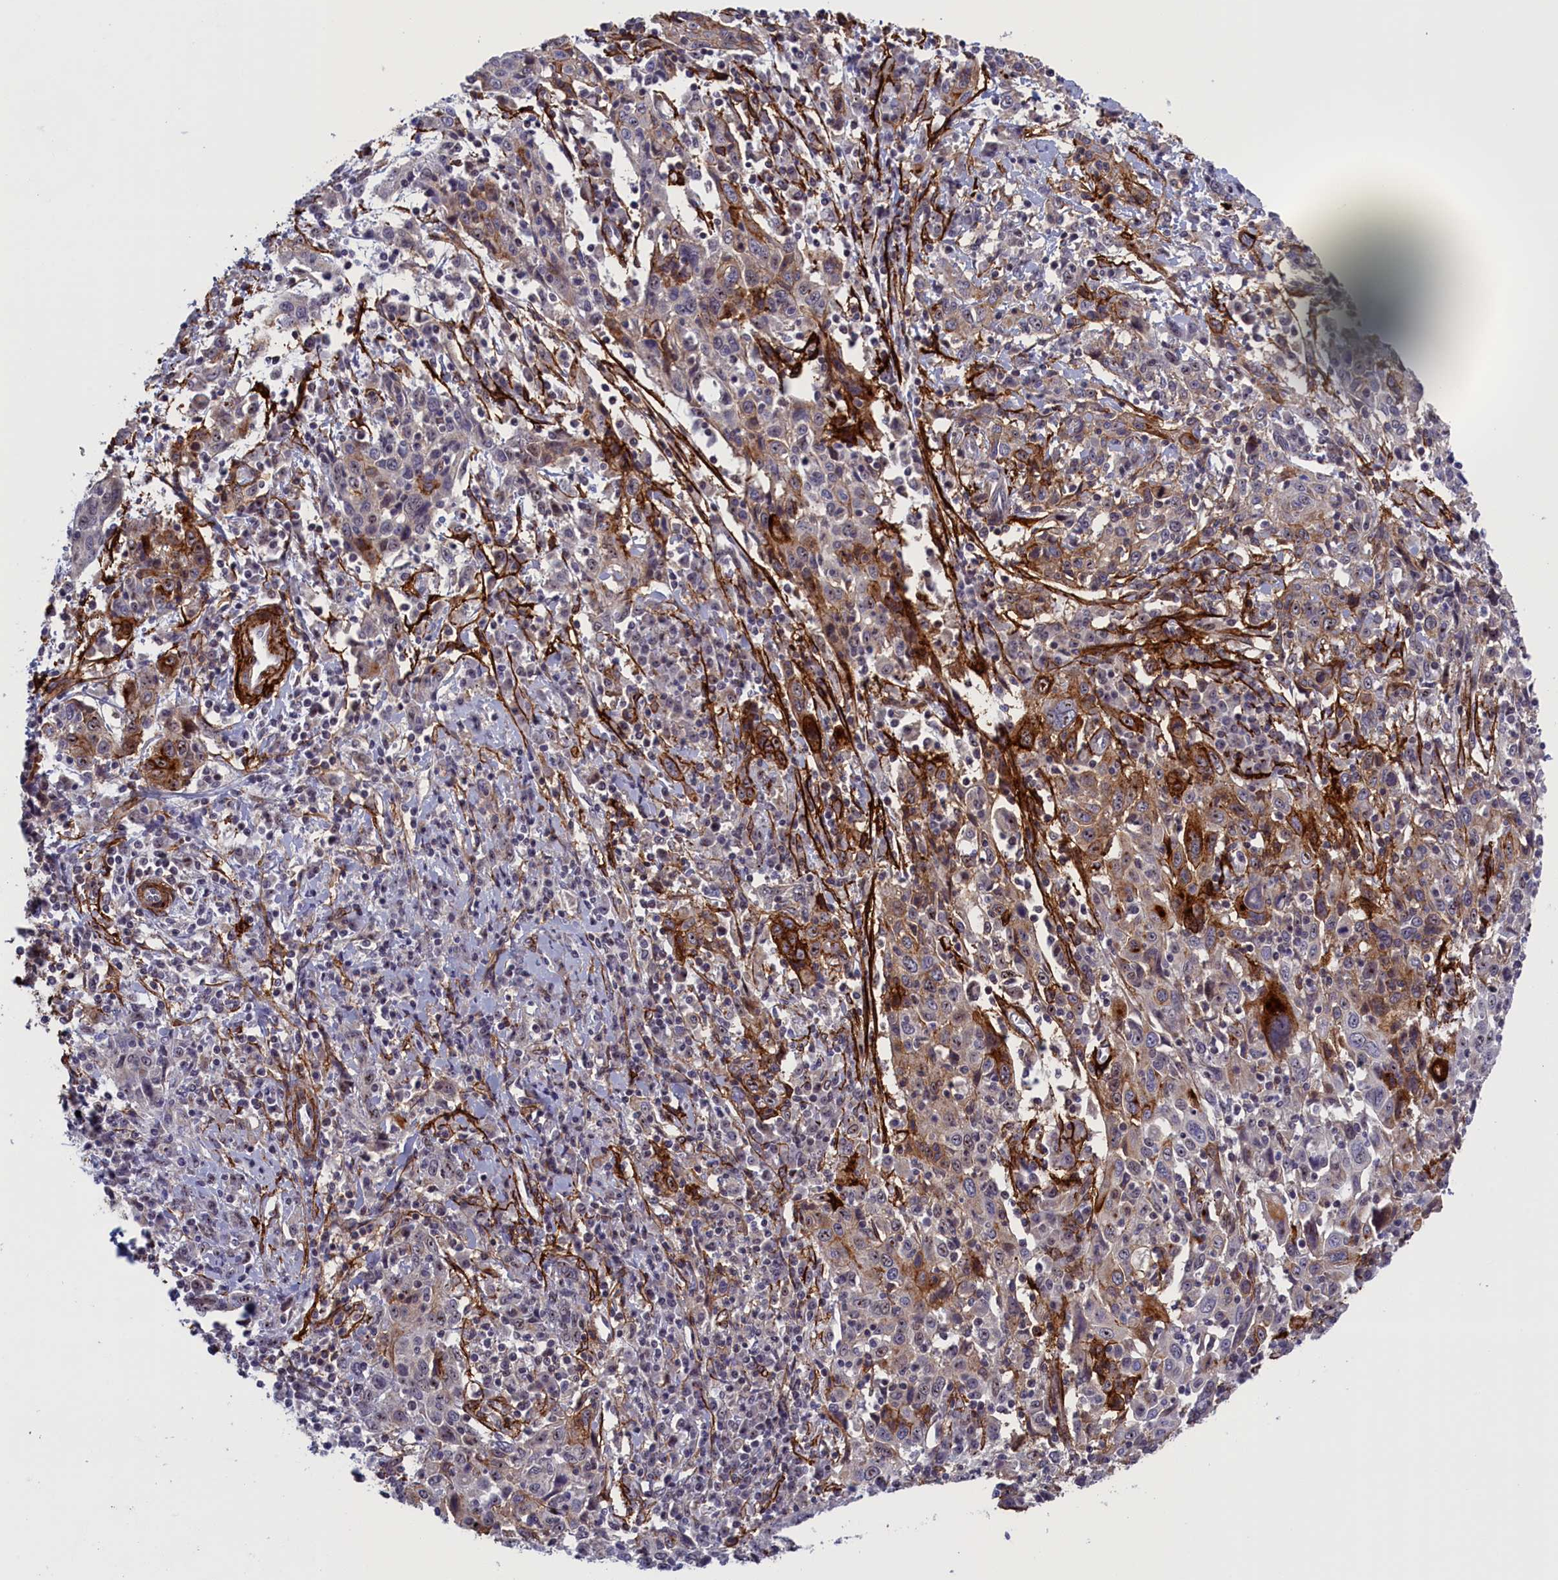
{"staining": {"intensity": "strong", "quantity": "25%-75%", "location": "cytoplasmic/membranous,nuclear"}, "tissue": "cervical cancer", "cell_type": "Tumor cells", "image_type": "cancer", "snomed": [{"axis": "morphology", "description": "Squamous cell carcinoma, NOS"}, {"axis": "topography", "description": "Cervix"}], "caption": "This is a micrograph of immunohistochemistry (IHC) staining of cervical squamous cell carcinoma, which shows strong staining in the cytoplasmic/membranous and nuclear of tumor cells.", "gene": "PPAN", "patient": {"sex": "female", "age": 46}}